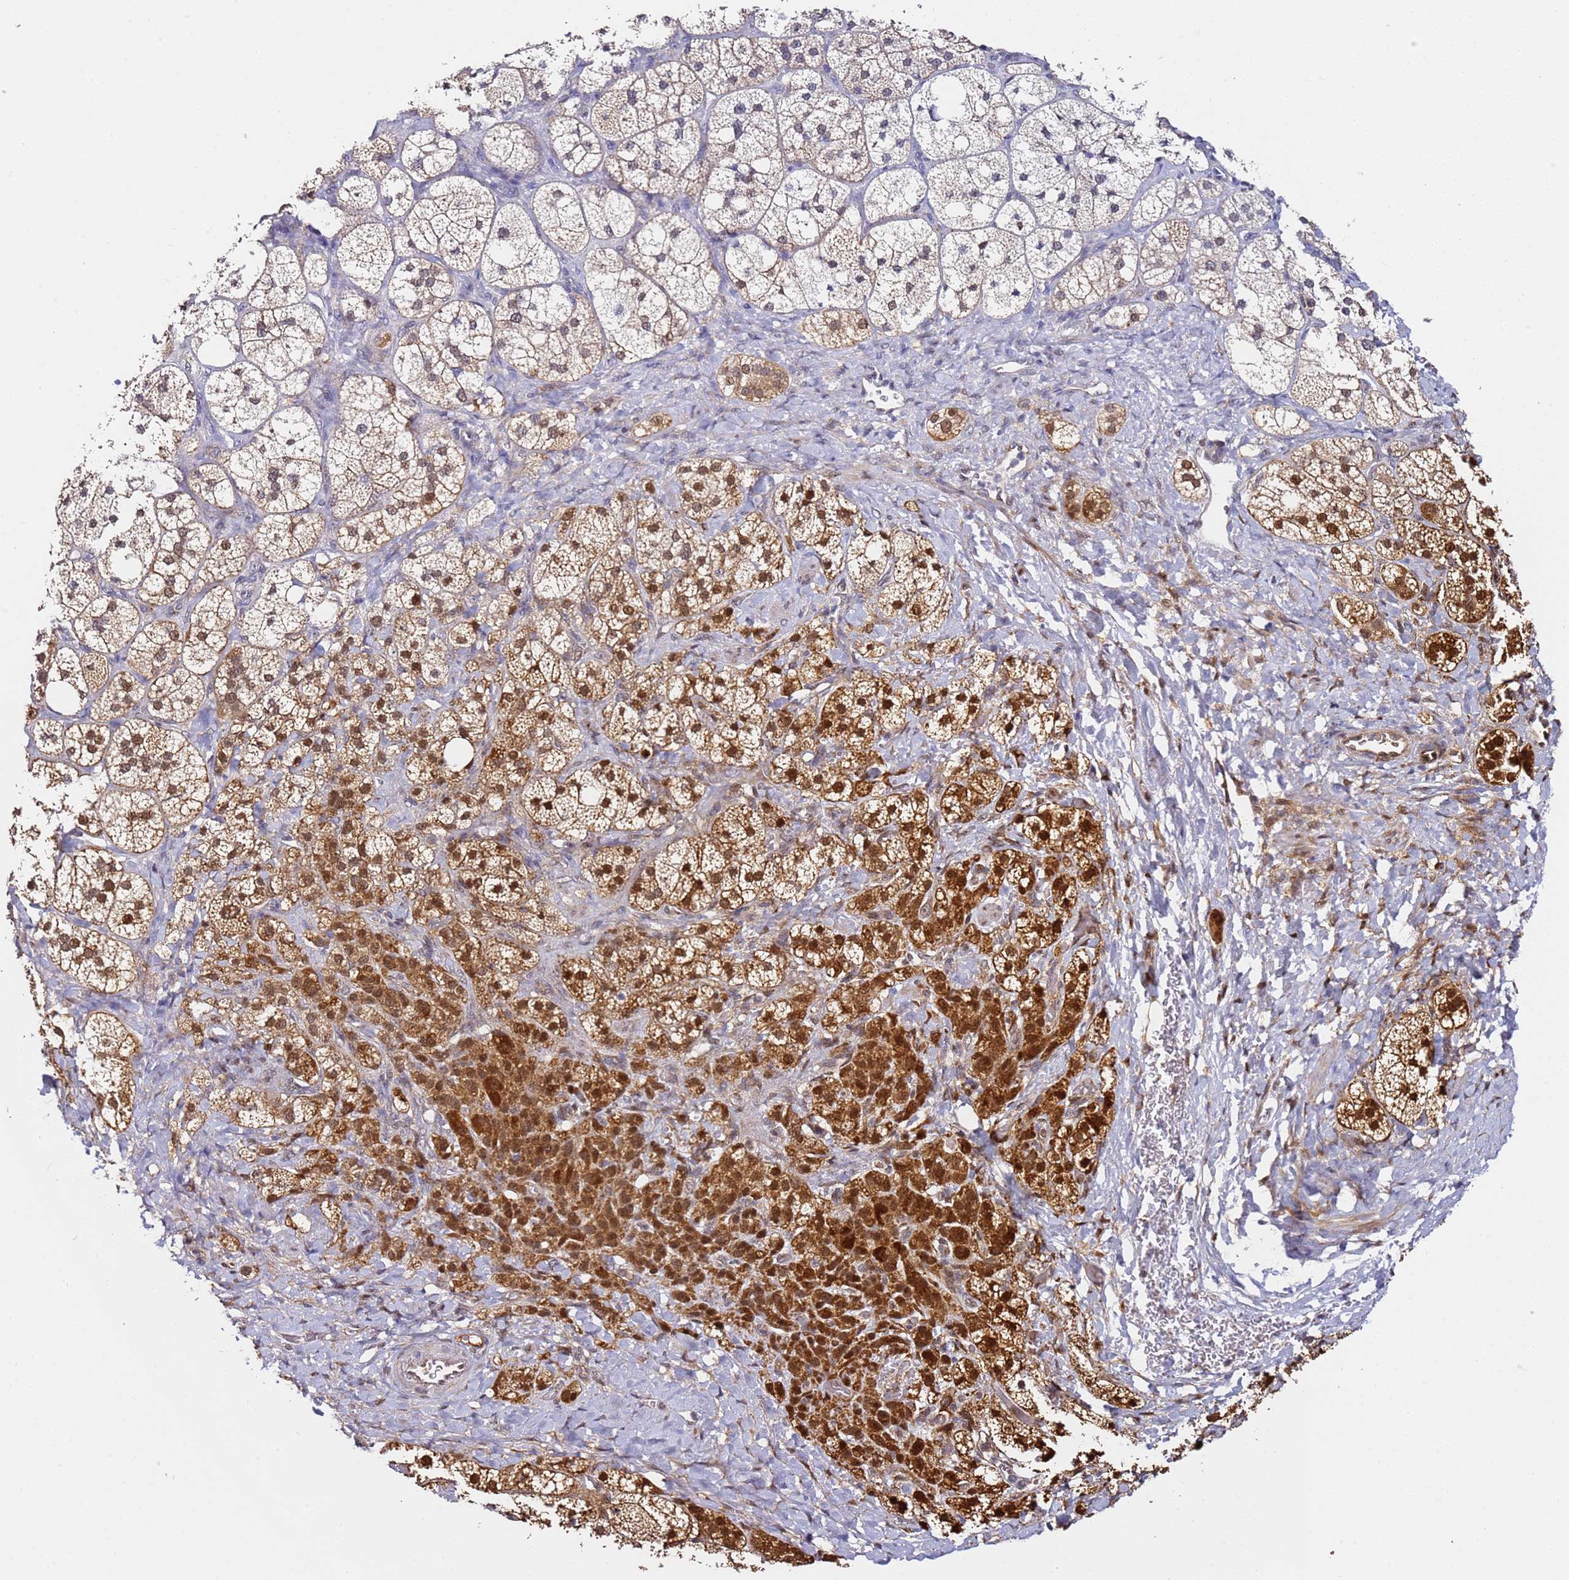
{"staining": {"intensity": "strong", "quantity": "25%-75%", "location": "cytoplasmic/membranous,nuclear"}, "tissue": "adrenal gland", "cell_type": "Glandular cells", "image_type": "normal", "snomed": [{"axis": "morphology", "description": "Normal tissue, NOS"}, {"axis": "topography", "description": "Adrenal gland"}], "caption": "An image showing strong cytoplasmic/membranous,nuclear expression in approximately 25%-75% of glandular cells in unremarkable adrenal gland, as visualized by brown immunohistochemical staining.", "gene": "SMOX", "patient": {"sex": "male", "age": 61}}